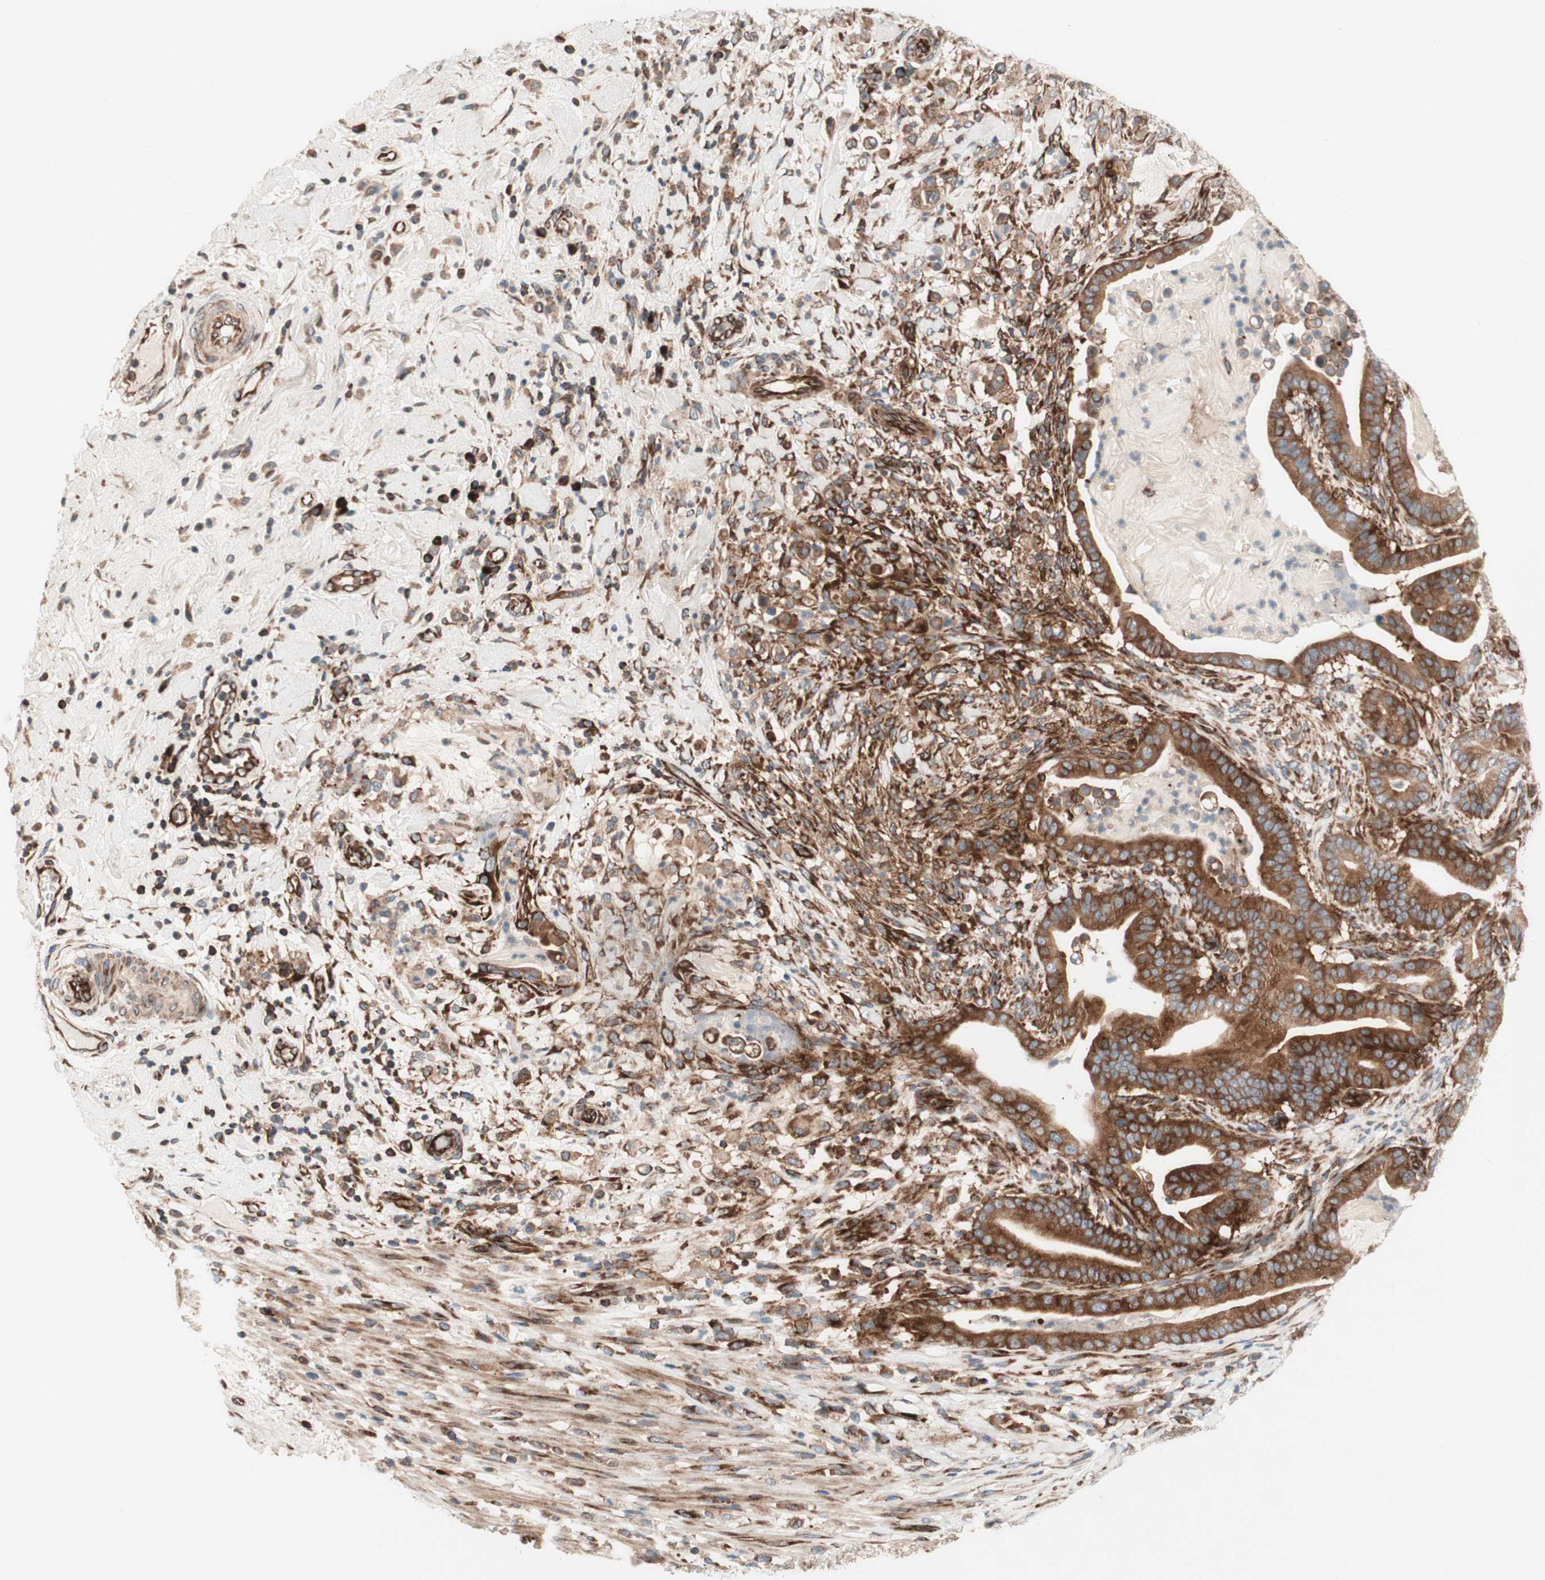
{"staining": {"intensity": "moderate", "quantity": ">75%", "location": "cytoplasmic/membranous"}, "tissue": "pancreatic cancer", "cell_type": "Tumor cells", "image_type": "cancer", "snomed": [{"axis": "morphology", "description": "Adenocarcinoma, NOS"}, {"axis": "topography", "description": "Pancreas"}], "caption": "Protein staining by immunohistochemistry displays moderate cytoplasmic/membranous expression in about >75% of tumor cells in pancreatic adenocarcinoma. (brown staining indicates protein expression, while blue staining denotes nuclei).", "gene": "CCN4", "patient": {"sex": "male", "age": 63}}